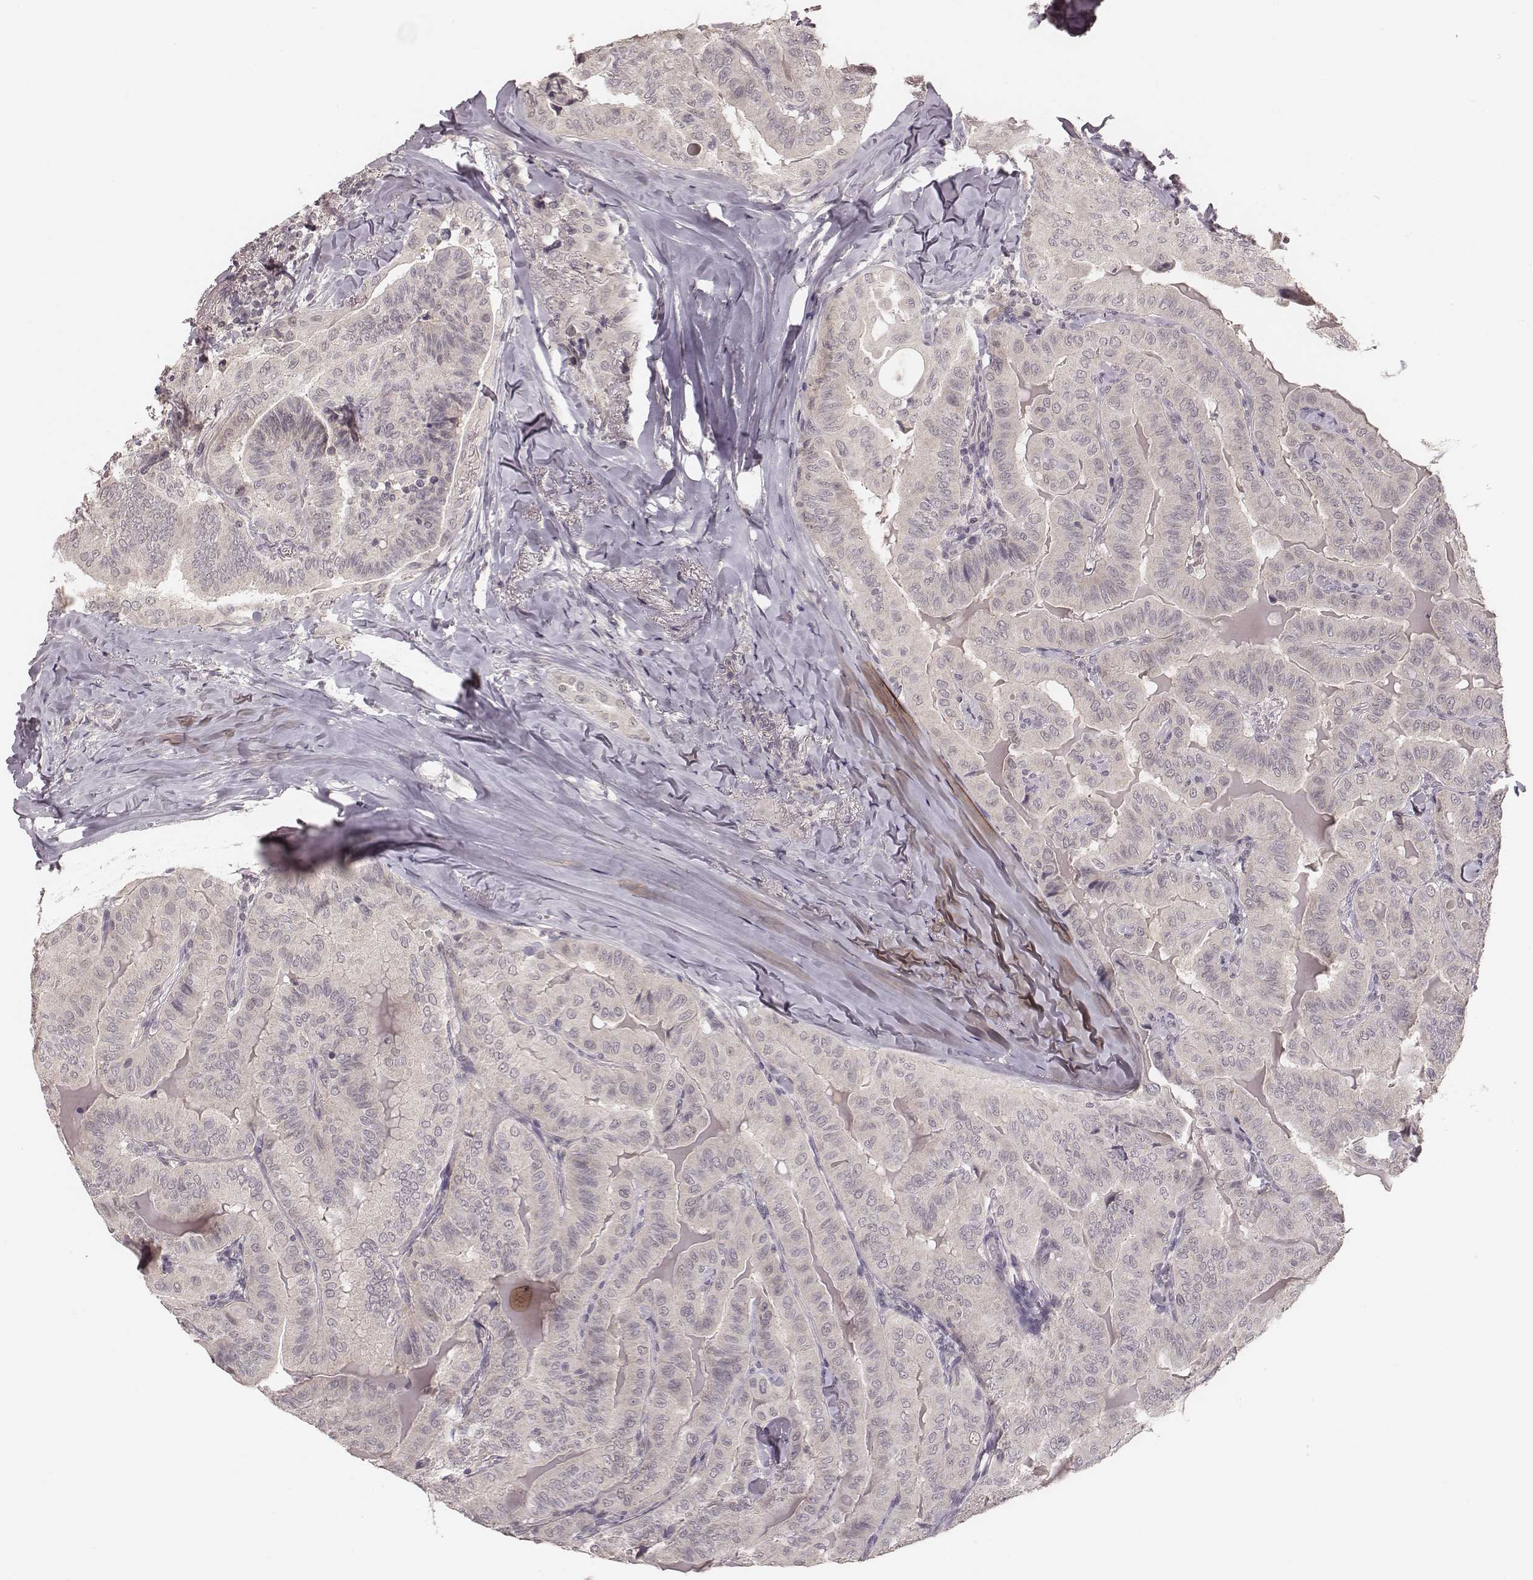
{"staining": {"intensity": "negative", "quantity": "none", "location": "none"}, "tissue": "thyroid cancer", "cell_type": "Tumor cells", "image_type": "cancer", "snomed": [{"axis": "morphology", "description": "Papillary adenocarcinoma, NOS"}, {"axis": "topography", "description": "Thyroid gland"}], "caption": "This is an immunohistochemistry photomicrograph of thyroid cancer (papillary adenocarcinoma). There is no positivity in tumor cells.", "gene": "LY6K", "patient": {"sex": "female", "age": 68}}